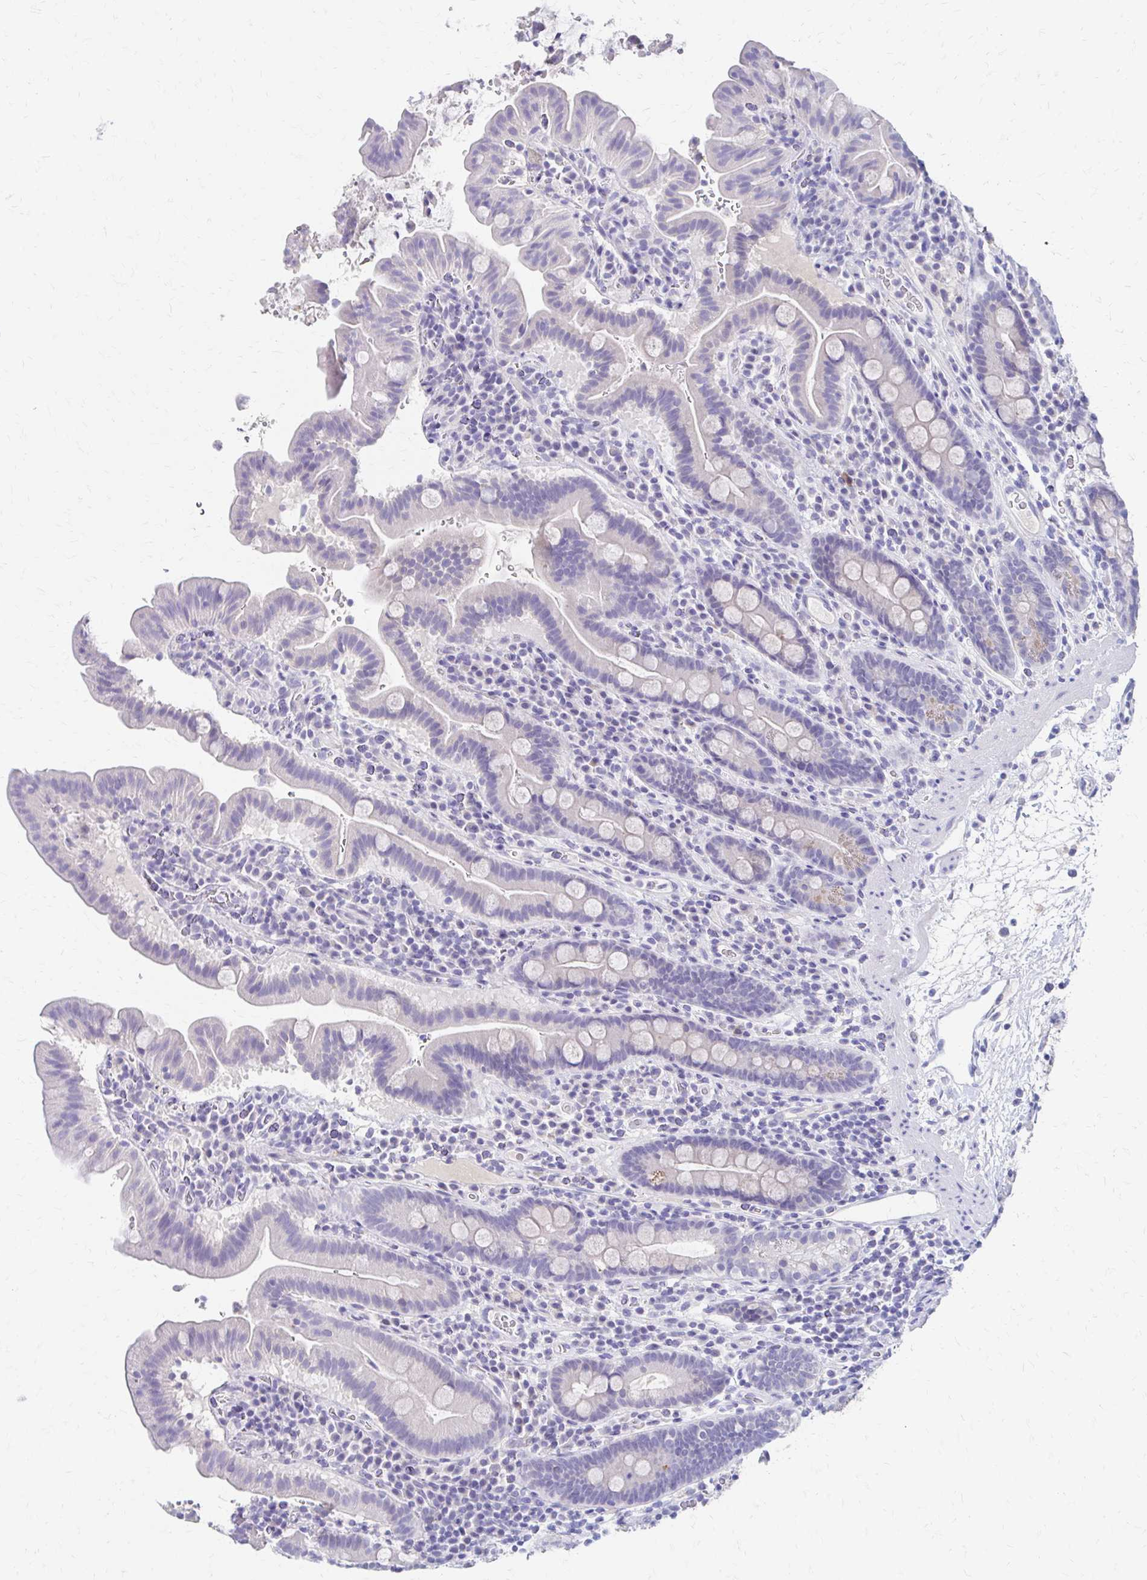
{"staining": {"intensity": "weak", "quantity": "<25%", "location": "cytoplasmic/membranous"}, "tissue": "small intestine", "cell_type": "Glandular cells", "image_type": "normal", "snomed": [{"axis": "morphology", "description": "Normal tissue, NOS"}, {"axis": "topography", "description": "Small intestine"}], "caption": "Immunohistochemical staining of unremarkable small intestine shows no significant expression in glandular cells.", "gene": "AZGP1", "patient": {"sex": "male", "age": 26}}